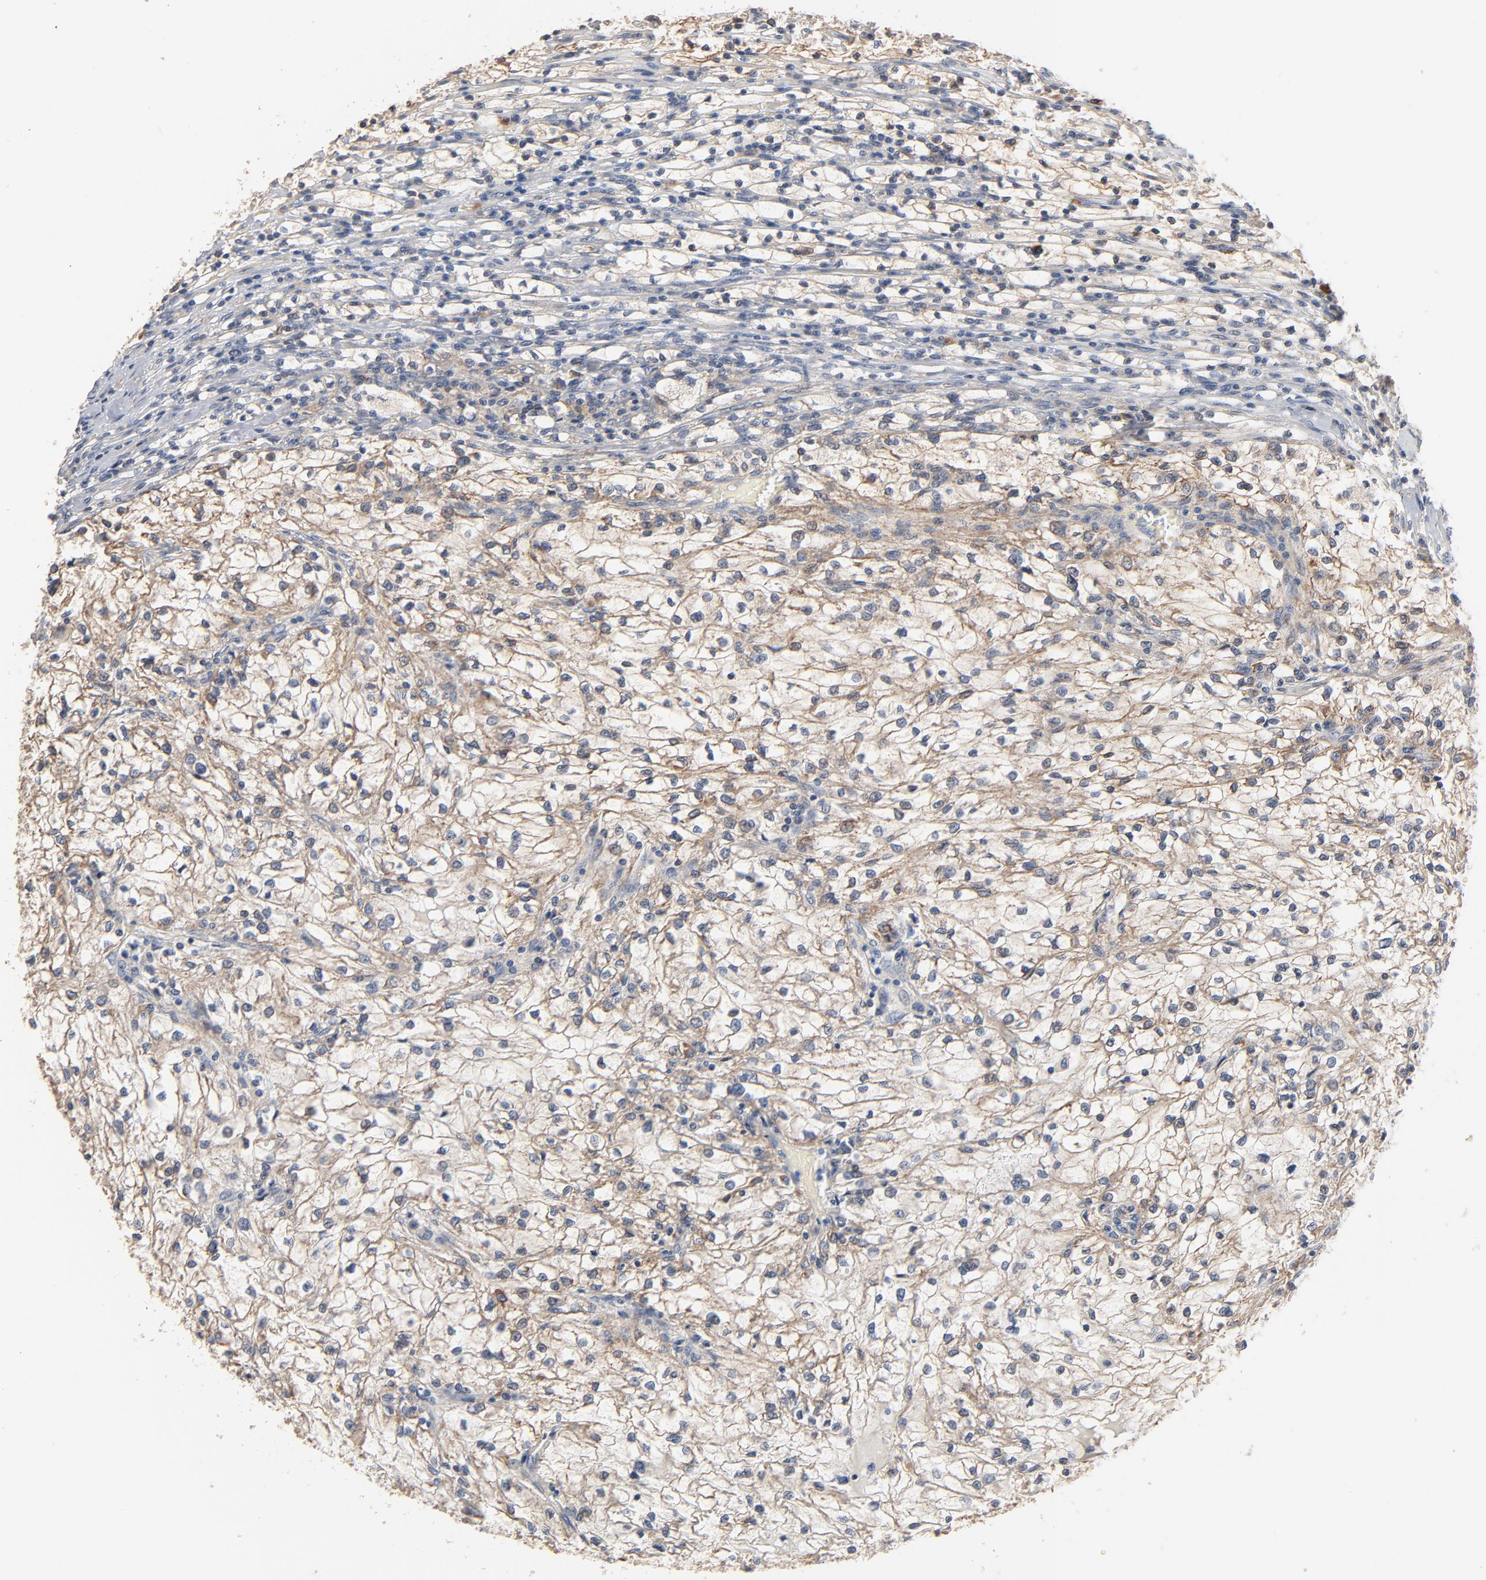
{"staining": {"intensity": "moderate", "quantity": "25%-75%", "location": "cytoplasmic/membranous"}, "tissue": "renal cancer", "cell_type": "Tumor cells", "image_type": "cancer", "snomed": [{"axis": "morphology", "description": "Adenocarcinoma, NOS"}, {"axis": "topography", "description": "Kidney"}], "caption": "Tumor cells display medium levels of moderate cytoplasmic/membranous expression in approximately 25%-75% of cells in renal cancer (adenocarcinoma).", "gene": "ZDHHC8", "patient": {"sex": "female", "age": 83}}